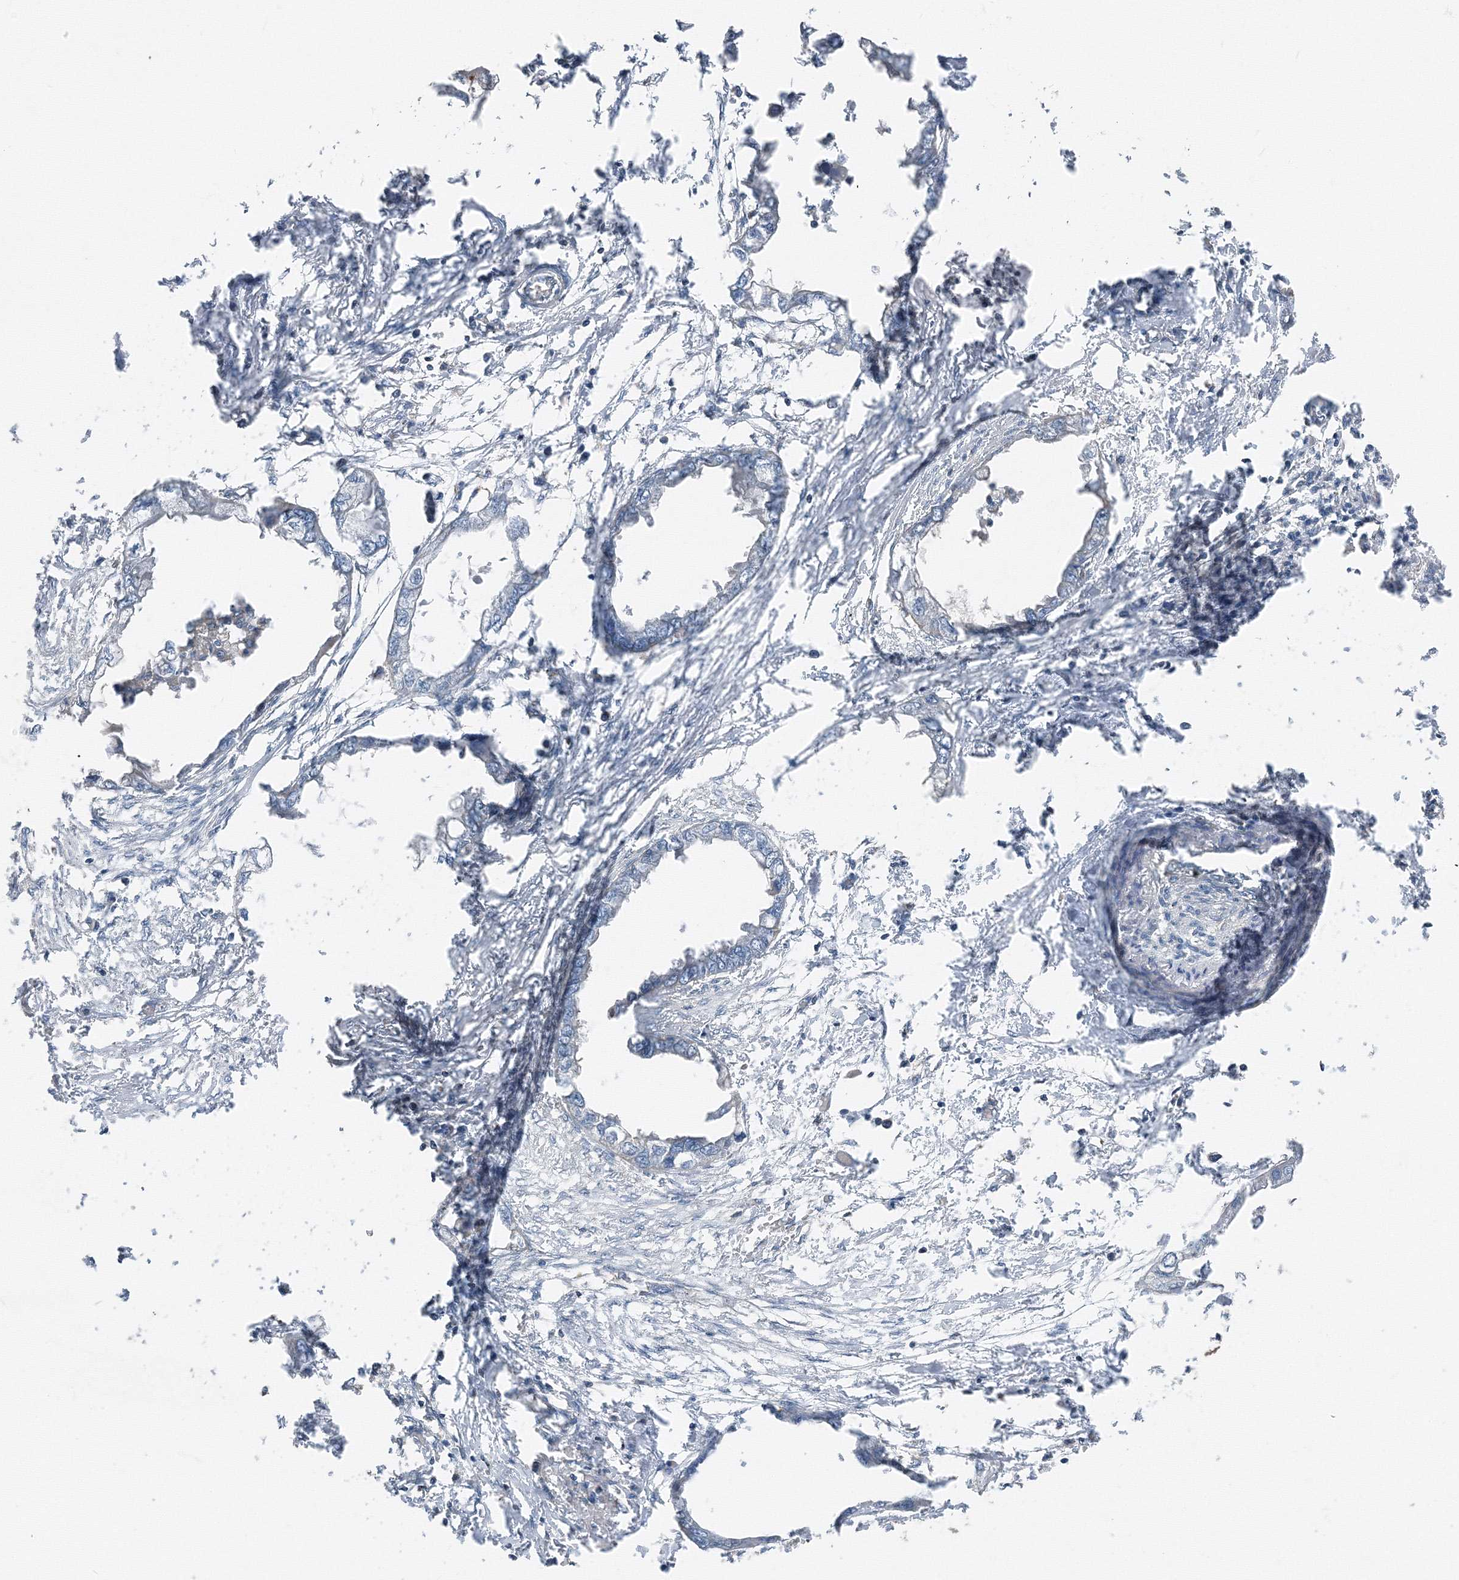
{"staining": {"intensity": "negative", "quantity": "none", "location": "none"}, "tissue": "endometrial cancer", "cell_type": "Tumor cells", "image_type": "cancer", "snomed": [{"axis": "morphology", "description": "Adenocarcinoma, NOS"}, {"axis": "morphology", "description": "Adenocarcinoma, metastatic, NOS"}, {"axis": "topography", "description": "Adipose tissue"}, {"axis": "topography", "description": "Endometrium"}], "caption": "DAB (3,3'-diaminobenzidine) immunohistochemical staining of endometrial cancer (adenocarcinoma) demonstrates no significant positivity in tumor cells.", "gene": "AASDH", "patient": {"sex": "female", "age": 67}}